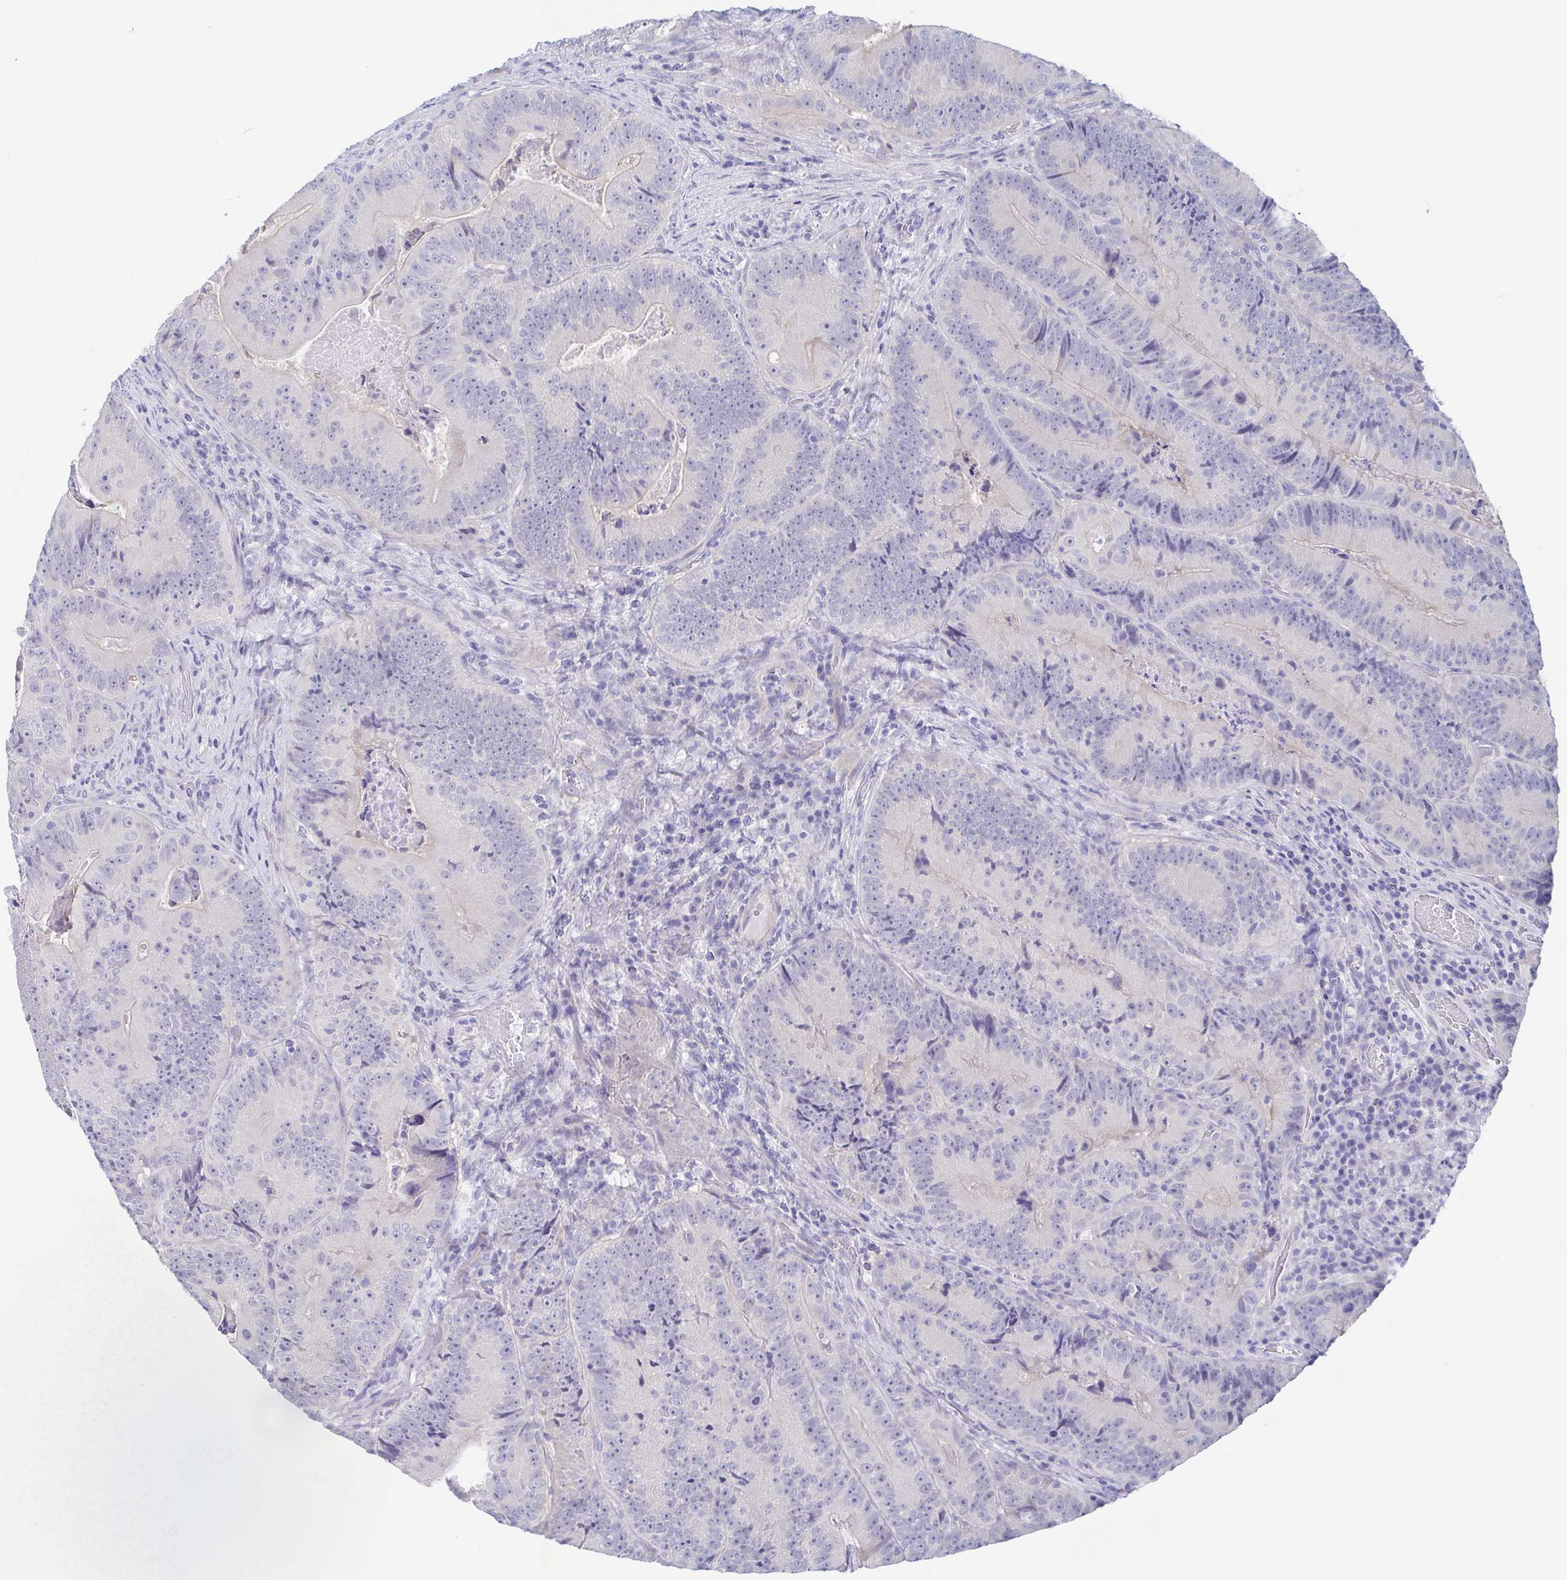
{"staining": {"intensity": "negative", "quantity": "none", "location": "none"}, "tissue": "colorectal cancer", "cell_type": "Tumor cells", "image_type": "cancer", "snomed": [{"axis": "morphology", "description": "Adenocarcinoma, NOS"}, {"axis": "topography", "description": "Colon"}], "caption": "Immunohistochemistry (IHC) photomicrograph of human colorectal cancer (adenocarcinoma) stained for a protein (brown), which exhibits no staining in tumor cells. (DAB (3,3'-diaminobenzidine) immunohistochemistry (IHC) visualized using brightfield microscopy, high magnification).", "gene": "TEX12", "patient": {"sex": "female", "age": 86}}